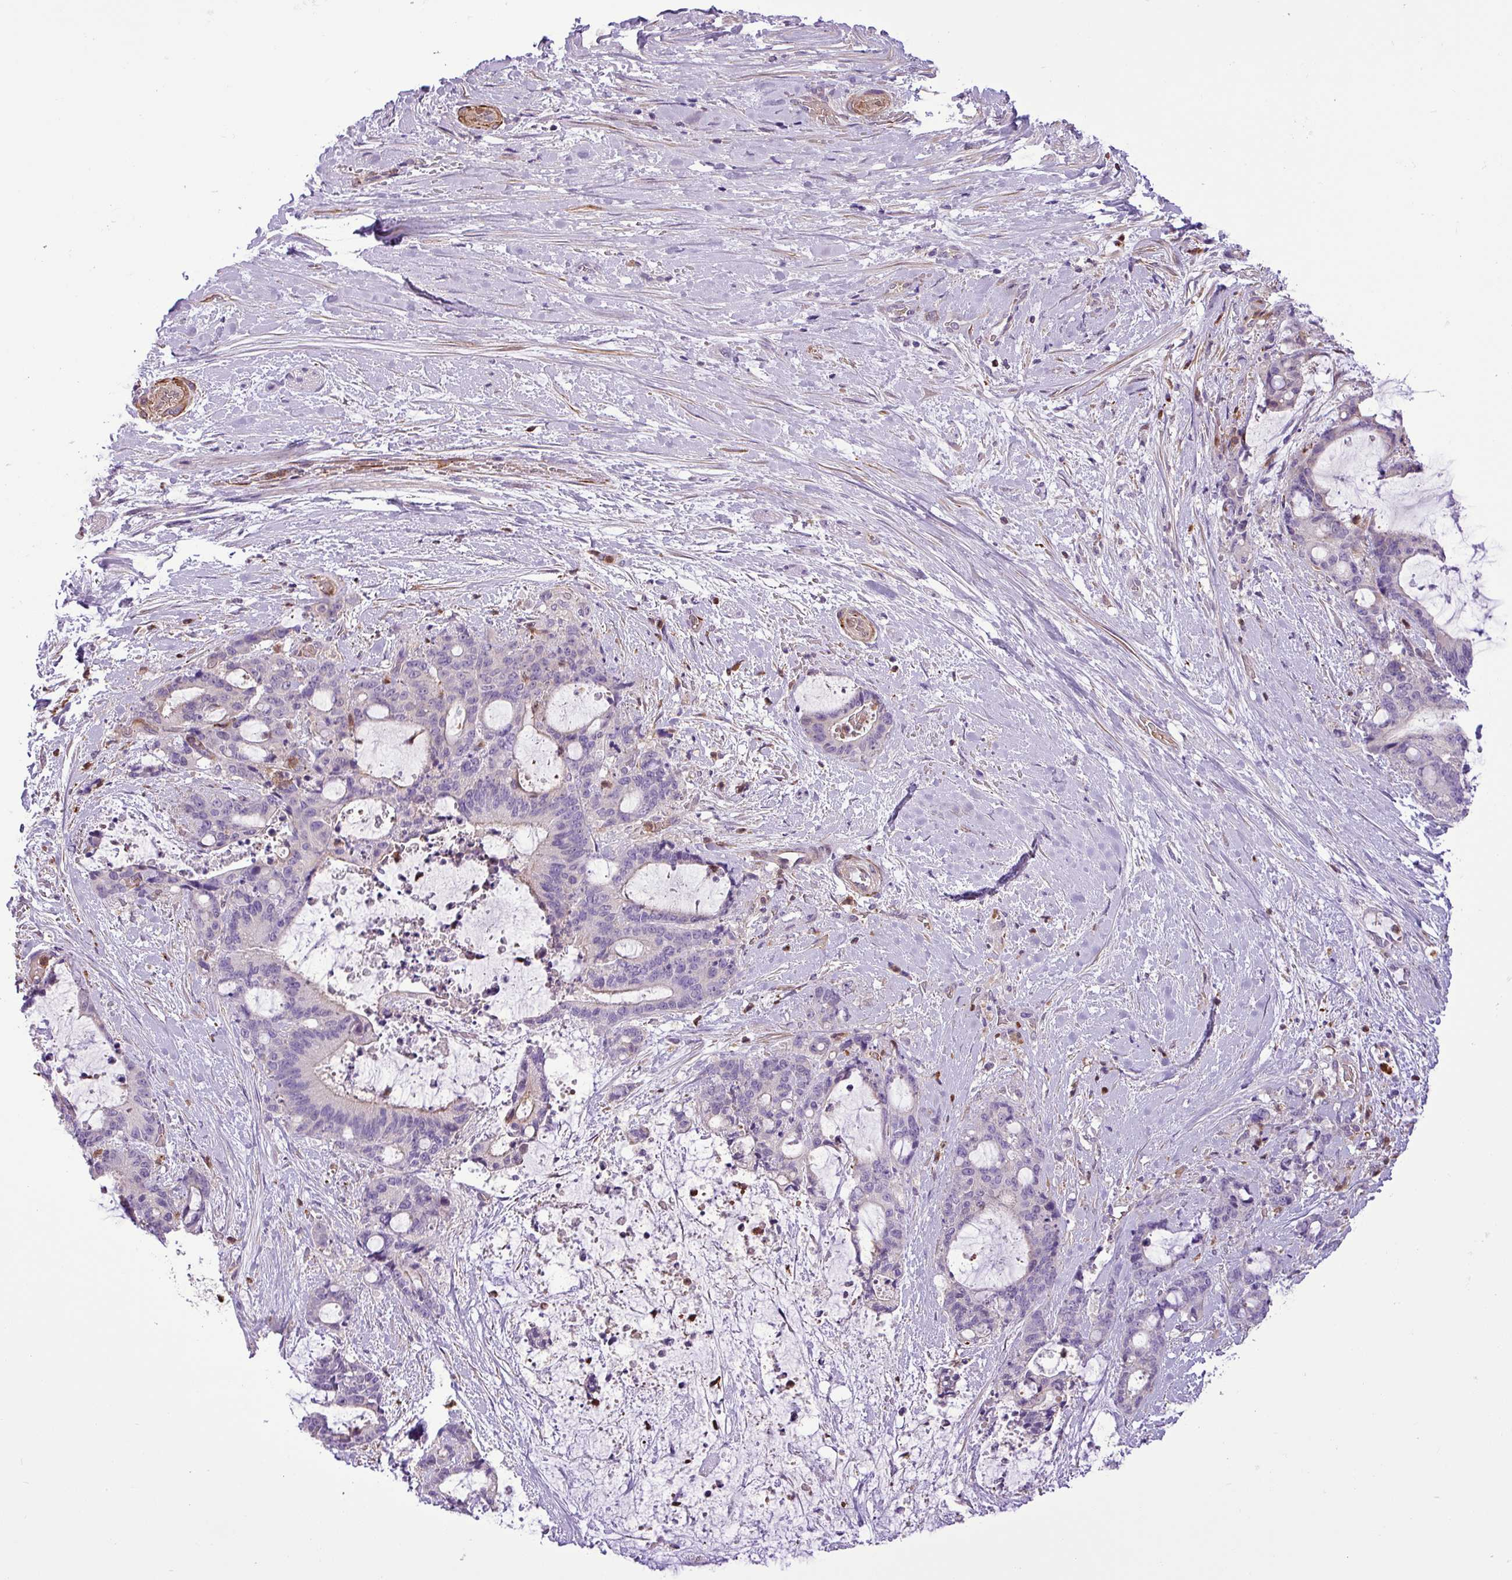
{"staining": {"intensity": "negative", "quantity": "none", "location": "none"}, "tissue": "liver cancer", "cell_type": "Tumor cells", "image_type": "cancer", "snomed": [{"axis": "morphology", "description": "Normal tissue, NOS"}, {"axis": "morphology", "description": "Cholangiocarcinoma"}, {"axis": "topography", "description": "Liver"}, {"axis": "topography", "description": "Peripheral nerve tissue"}], "caption": "Cholangiocarcinoma (liver) stained for a protein using IHC displays no expression tumor cells.", "gene": "NBEAL2", "patient": {"sex": "female", "age": 73}}